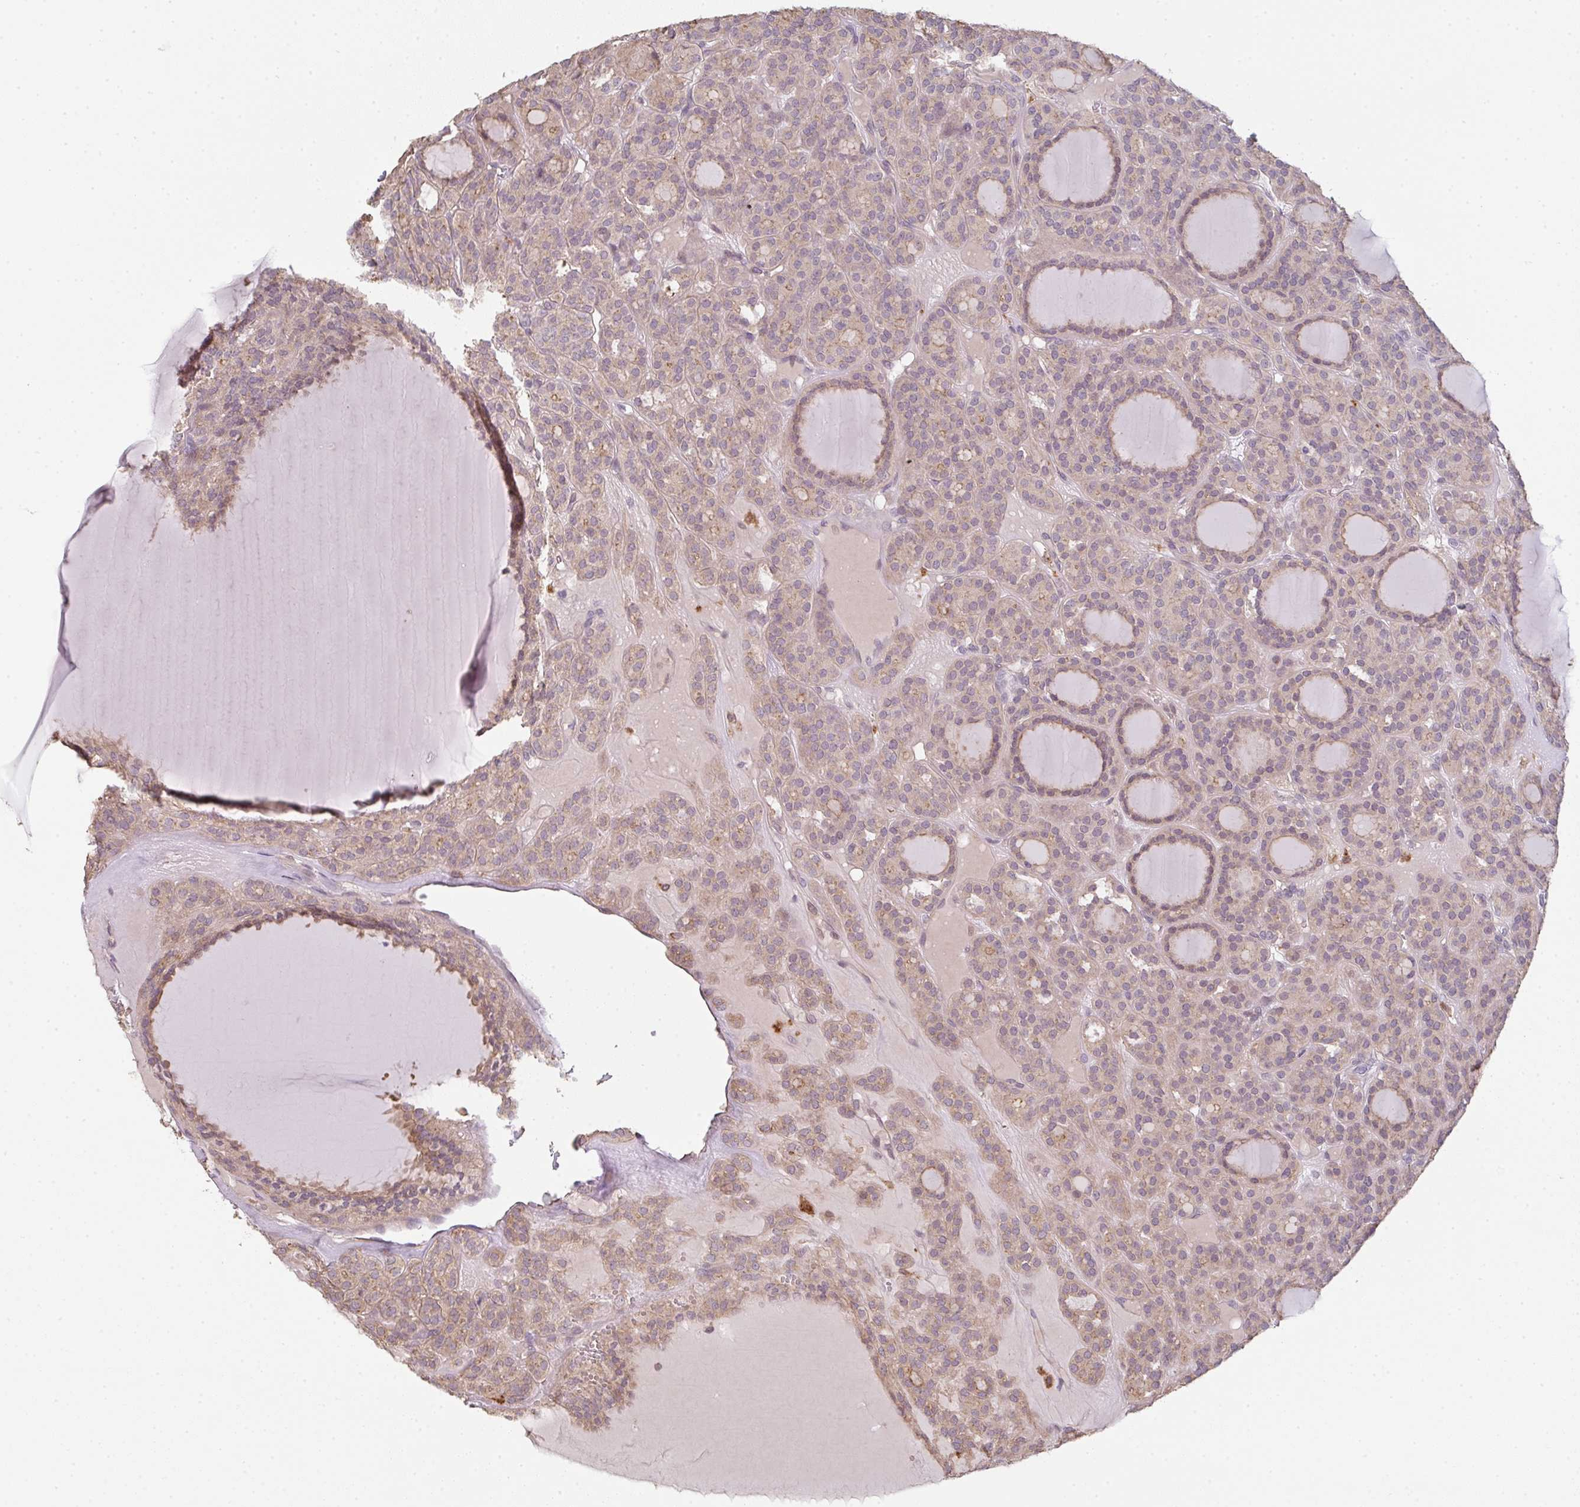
{"staining": {"intensity": "weak", "quantity": ">75%", "location": "cytoplasmic/membranous"}, "tissue": "thyroid cancer", "cell_type": "Tumor cells", "image_type": "cancer", "snomed": [{"axis": "morphology", "description": "Follicular adenoma carcinoma, NOS"}, {"axis": "topography", "description": "Thyroid gland"}], "caption": "Approximately >75% of tumor cells in human follicular adenoma carcinoma (thyroid) exhibit weak cytoplasmic/membranous protein positivity as visualized by brown immunohistochemical staining.", "gene": "TMEM237", "patient": {"sex": "female", "age": 63}}